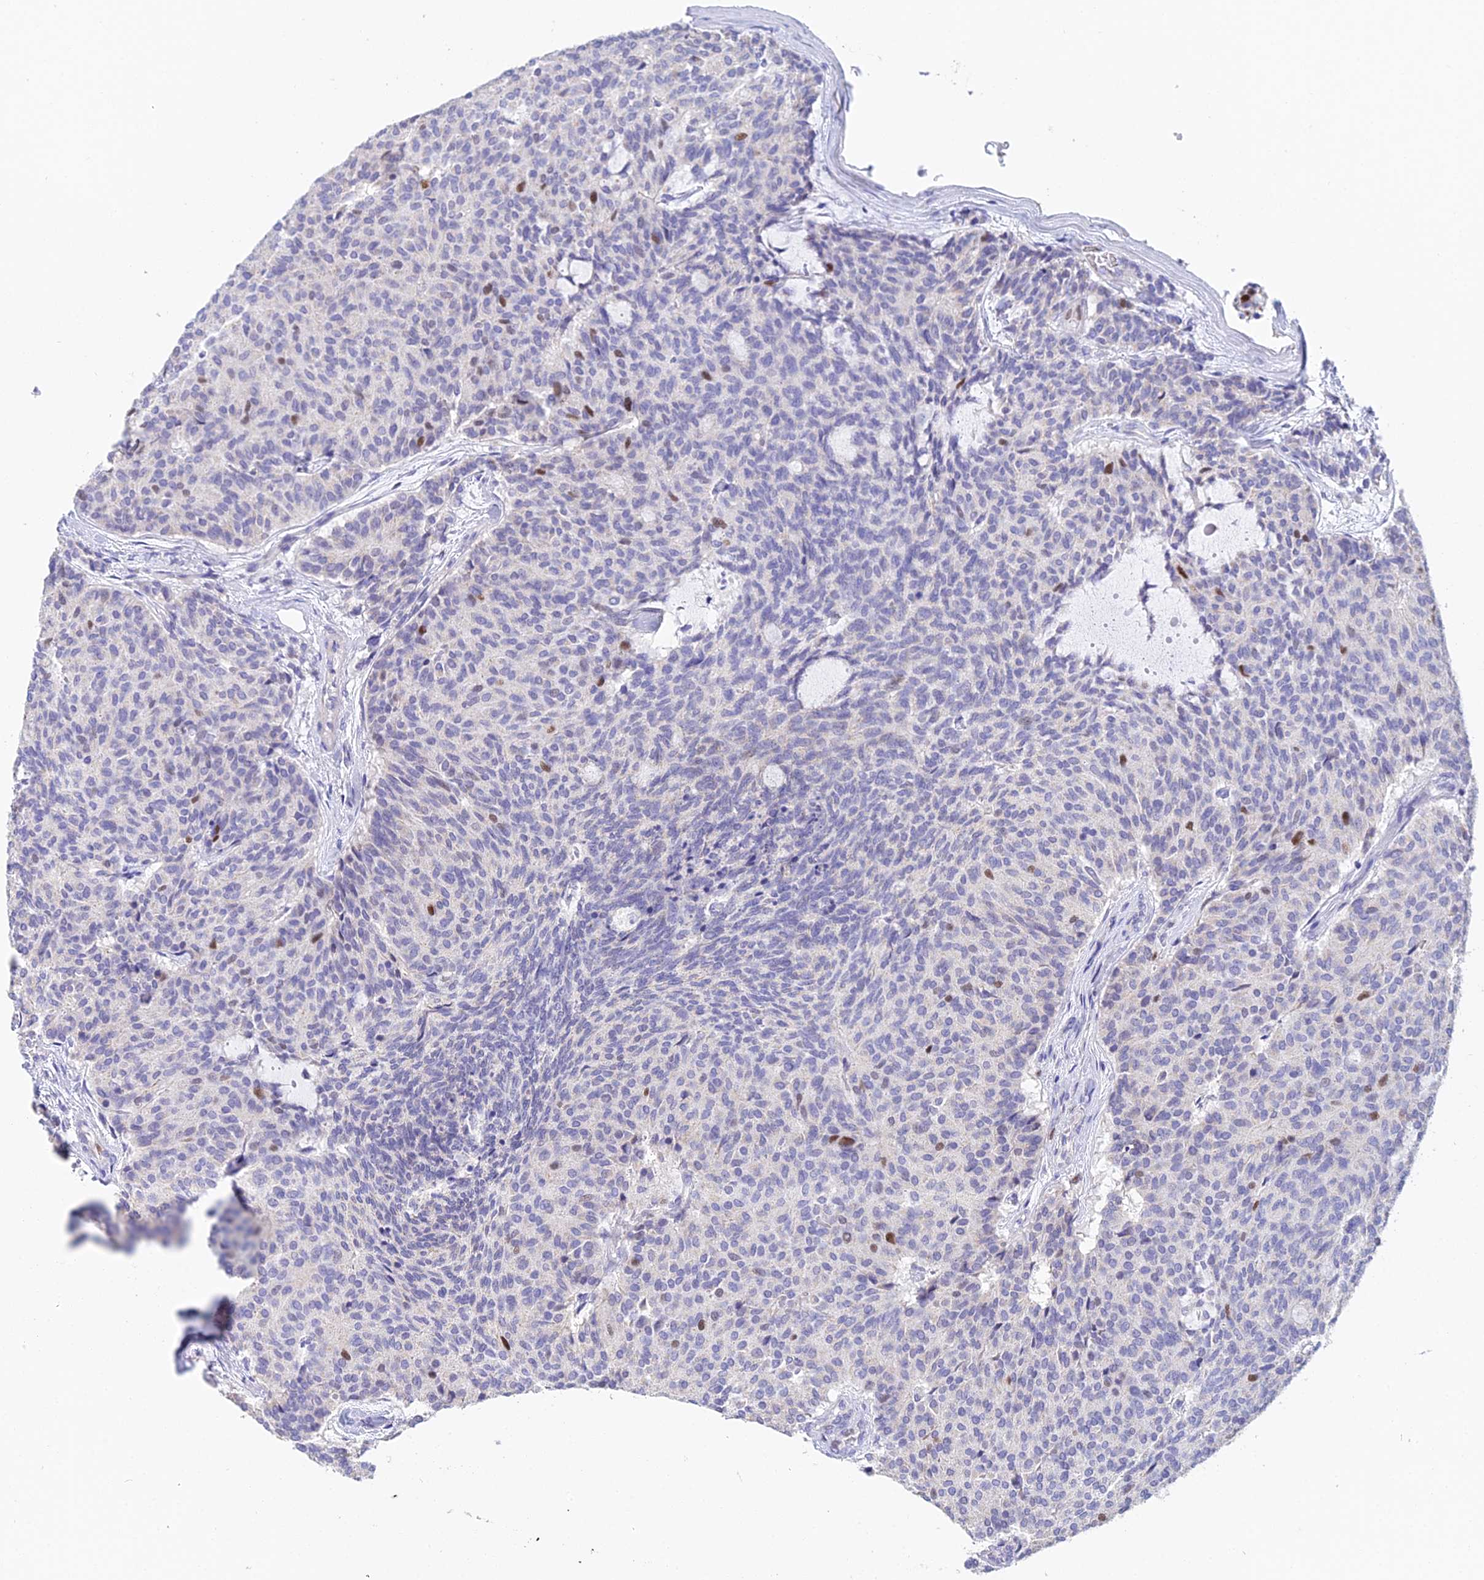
{"staining": {"intensity": "moderate", "quantity": "<25%", "location": "nuclear"}, "tissue": "carcinoid", "cell_type": "Tumor cells", "image_type": "cancer", "snomed": [{"axis": "morphology", "description": "Carcinoid, malignant, NOS"}, {"axis": "topography", "description": "Pancreas"}], "caption": "DAB immunohistochemical staining of malignant carcinoid reveals moderate nuclear protein expression in about <25% of tumor cells.", "gene": "MCM2", "patient": {"sex": "female", "age": 54}}